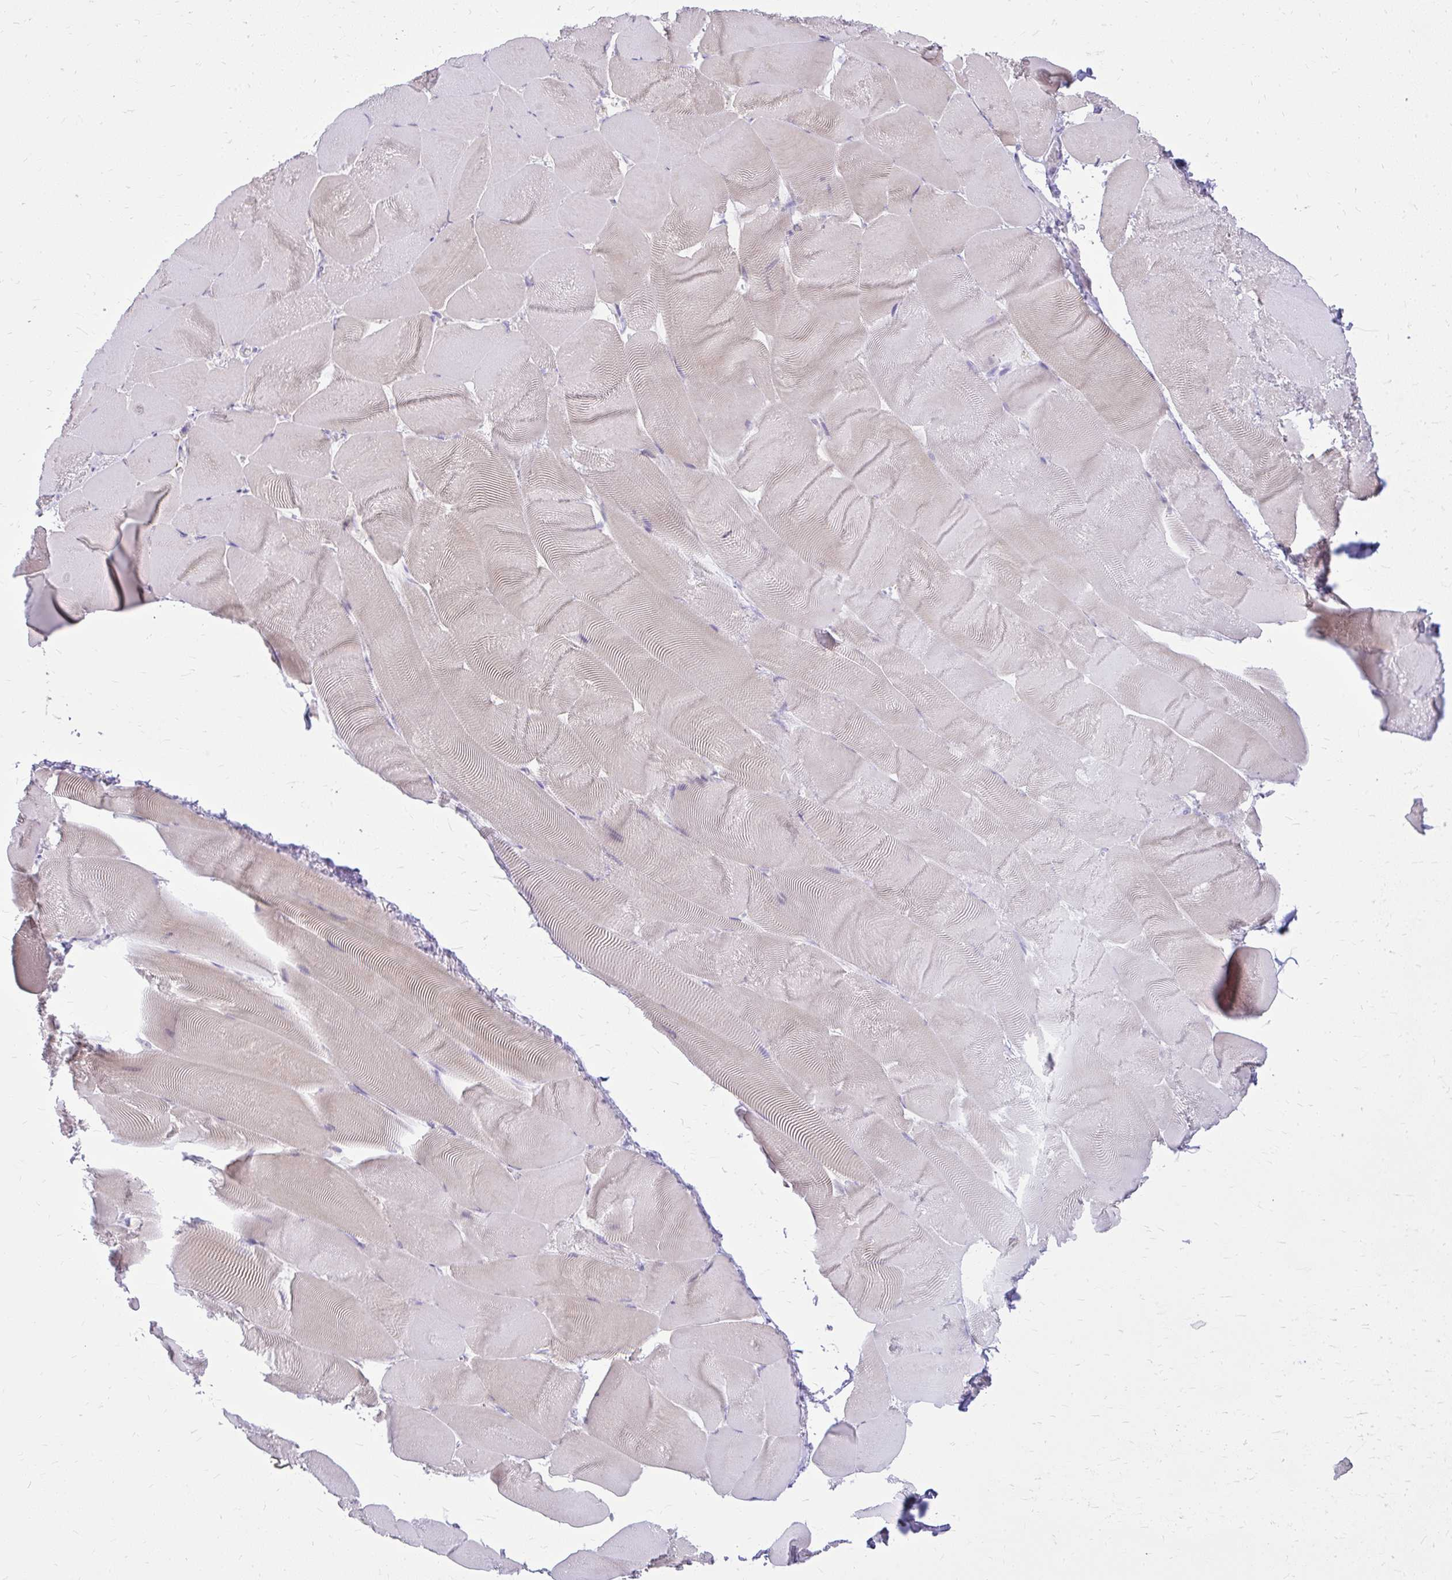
{"staining": {"intensity": "weak", "quantity": "<25%", "location": "cytoplasmic/membranous"}, "tissue": "skeletal muscle", "cell_type": "Myocytes", "image_type": "normal", "snomed": [{"axis": "morphology", "description": "Normal tissue, NOS"}, {"axis": "topography", "description": "Skeletal muscle"}], "caption": "A histopathology image of skeletal muscle stained for a protein demonstrates no brown staining in myocytes. (Stains: DAB immunohistochemistry (IHC) with hematoxylin counter stain, Microscopy: brightfield microscopy at high magnification).", "gene": "PRAP1", "patient": {"sex": "female", "age": 64}}